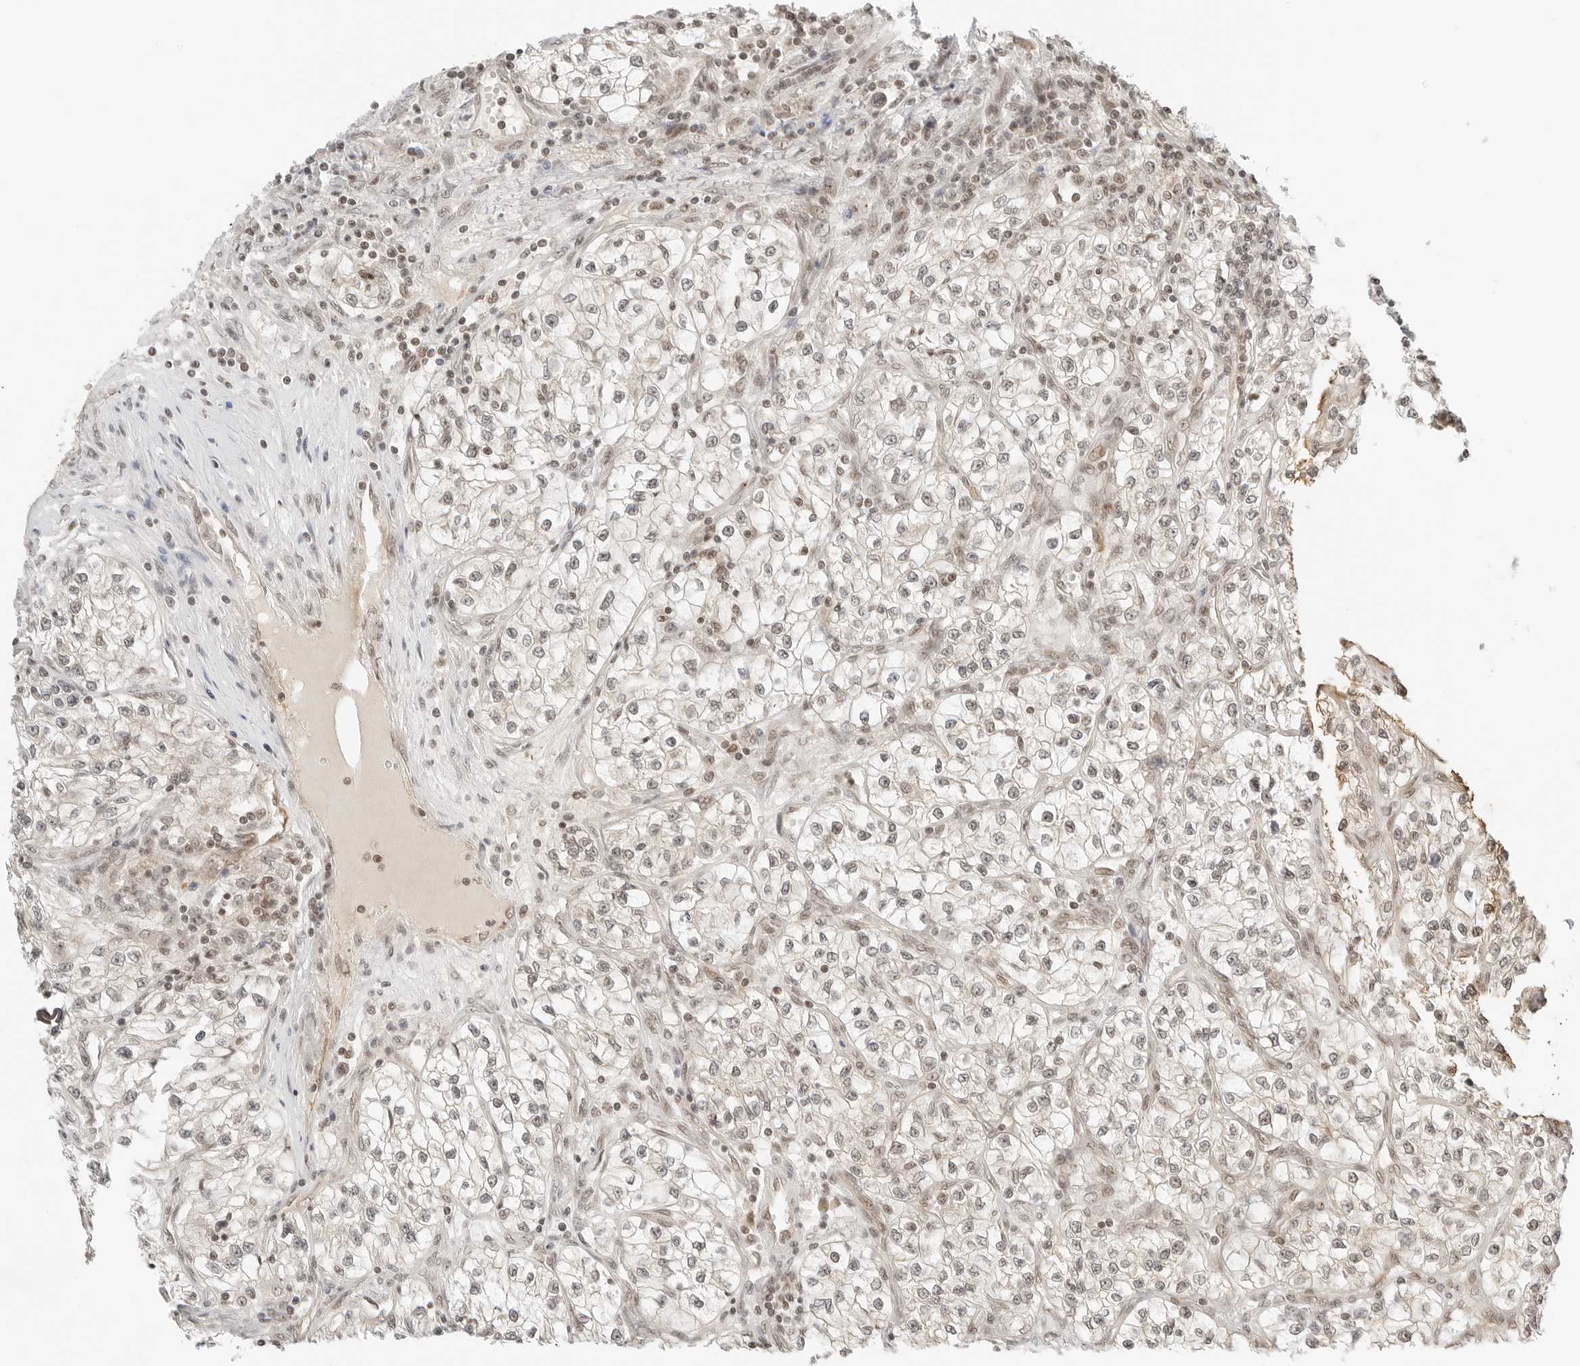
{"staining": {"intensity": "weak", "quantity": "25%-75%", "location": "nuclear"}, "tissue": "renal cancer", "cell_type": "Tumor cells", "image_type": "cancer", "snomed": [{"axis": "morphology", "description": "Adenocarcinoma, NOS"}, {"axis": "topography", "description": "Kidney"}], "caption": "A low amount of weak nuclear staining is identified in approximately 25%-75% of tumor cells in renal cancer (adenocarcinoma) tissue.", "gene": "CRTC2", "patient": {"sex": "female", "age": 57}}